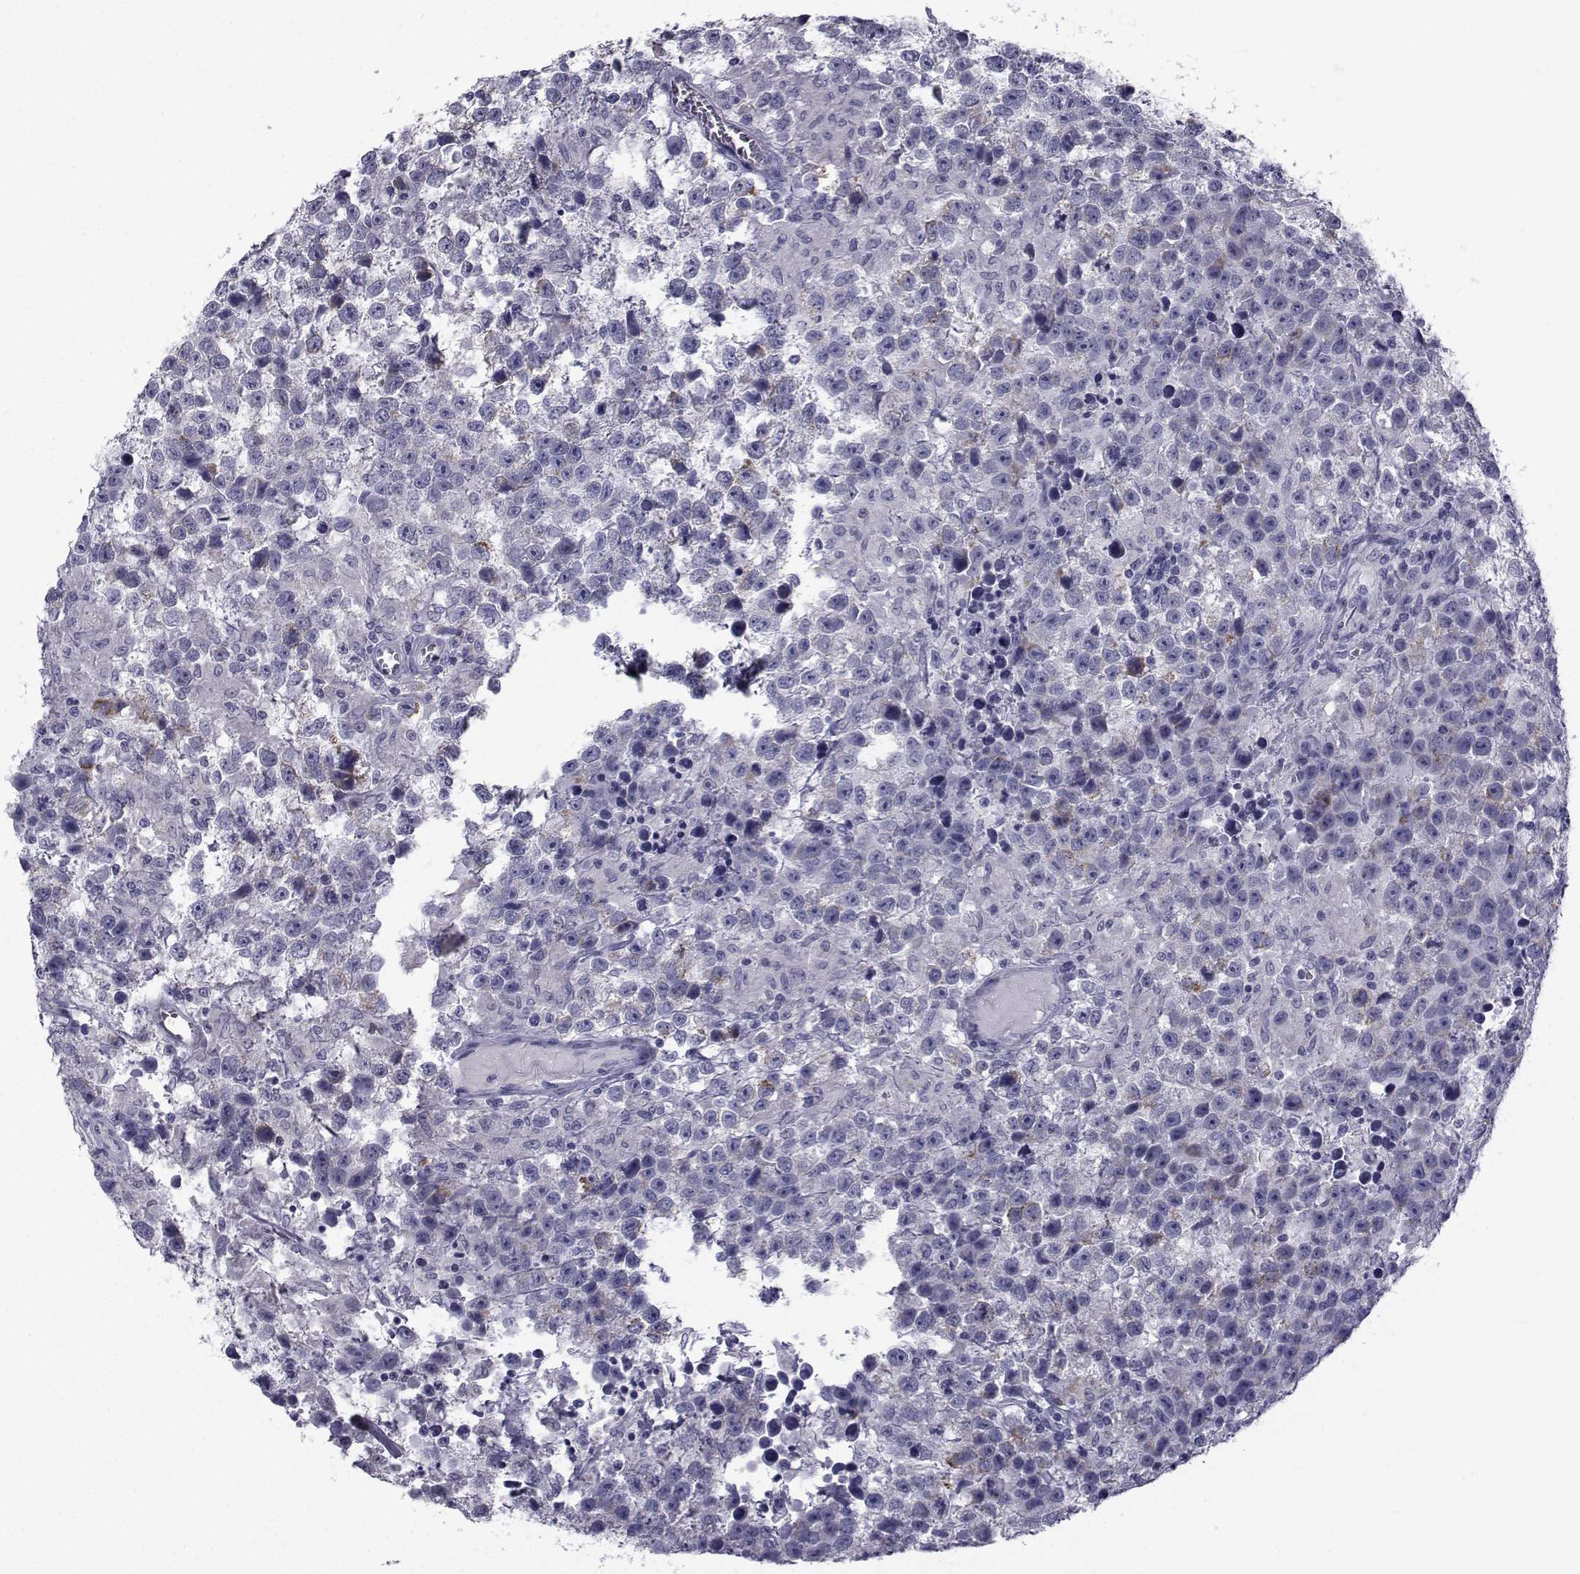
{"staining": {"intensity": "negative", "quantity": "none", "location": "none"}, "tissue": "testis cancer", "cell_type": "Tumor cells", "image_type": "cancer", "snomed": [{"axis": "morphology", "description": "Seminoma, NOS"}, {"axis": "topography", "description": "Testis"}], "caption": "Image shows no protein positivity in tumor cells of seminoma (testis) tissue.", "gene": "FDXR", "patient": {"sex": "male", "age": 43}}